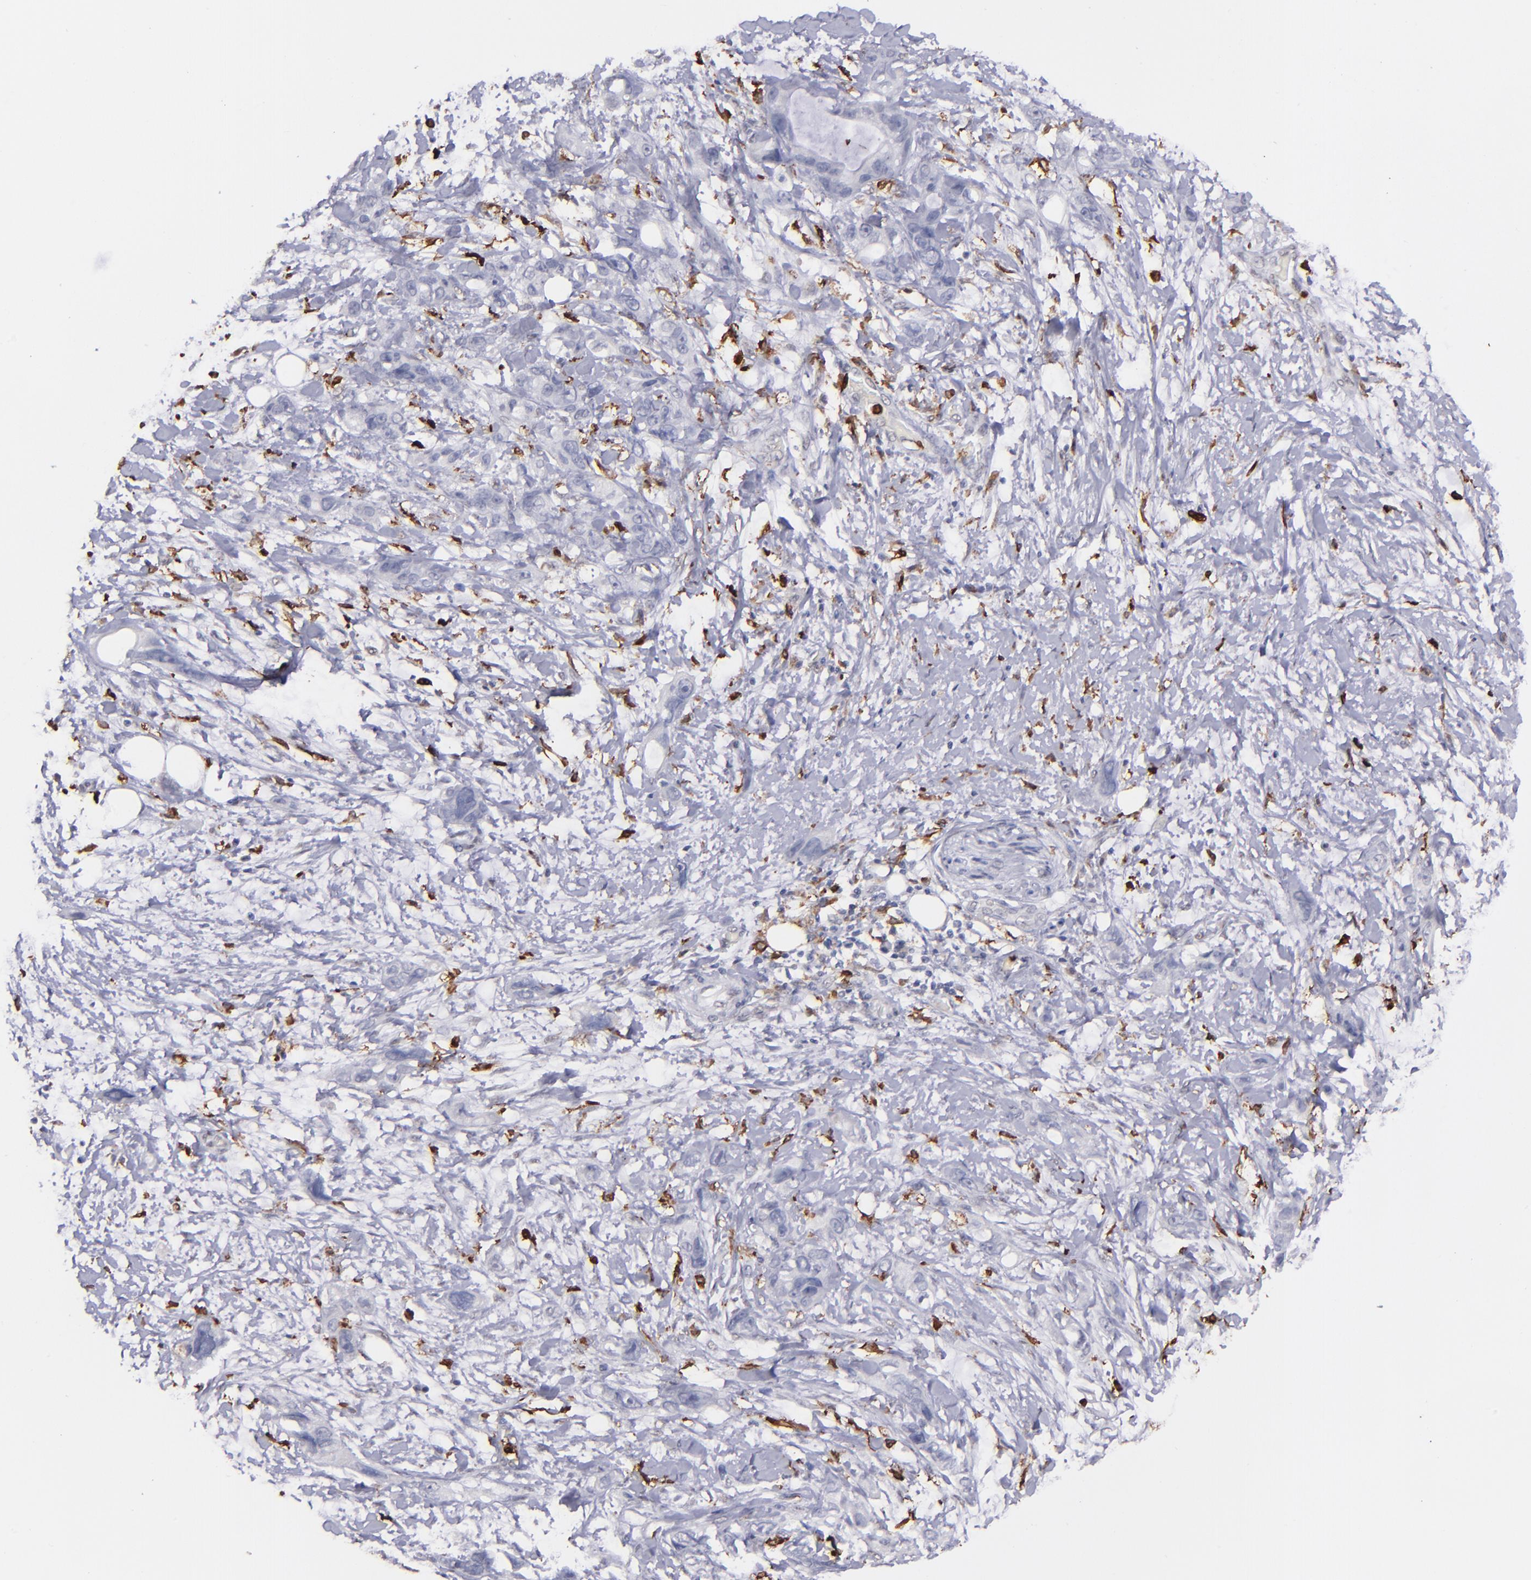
{"staining": {"intensity": "negative", "quantity": "none", "location": "none"}, "tissue": "stomach cancer", "cell_type": "Tumor cells", "image_type": "cancer", "snomed": [{"axis": "morphology", "description": "Adenocarcinoma, NOS"}, {"axis": "topography", "description": "Stomach, upper"}], "caption": "DAB immunohistochemical staining of human stomach adenocarcinoma exhibits no significant expression in tumor cells.", "gene": "NCF2", "patient": {"sex": "male", "age": 47}}